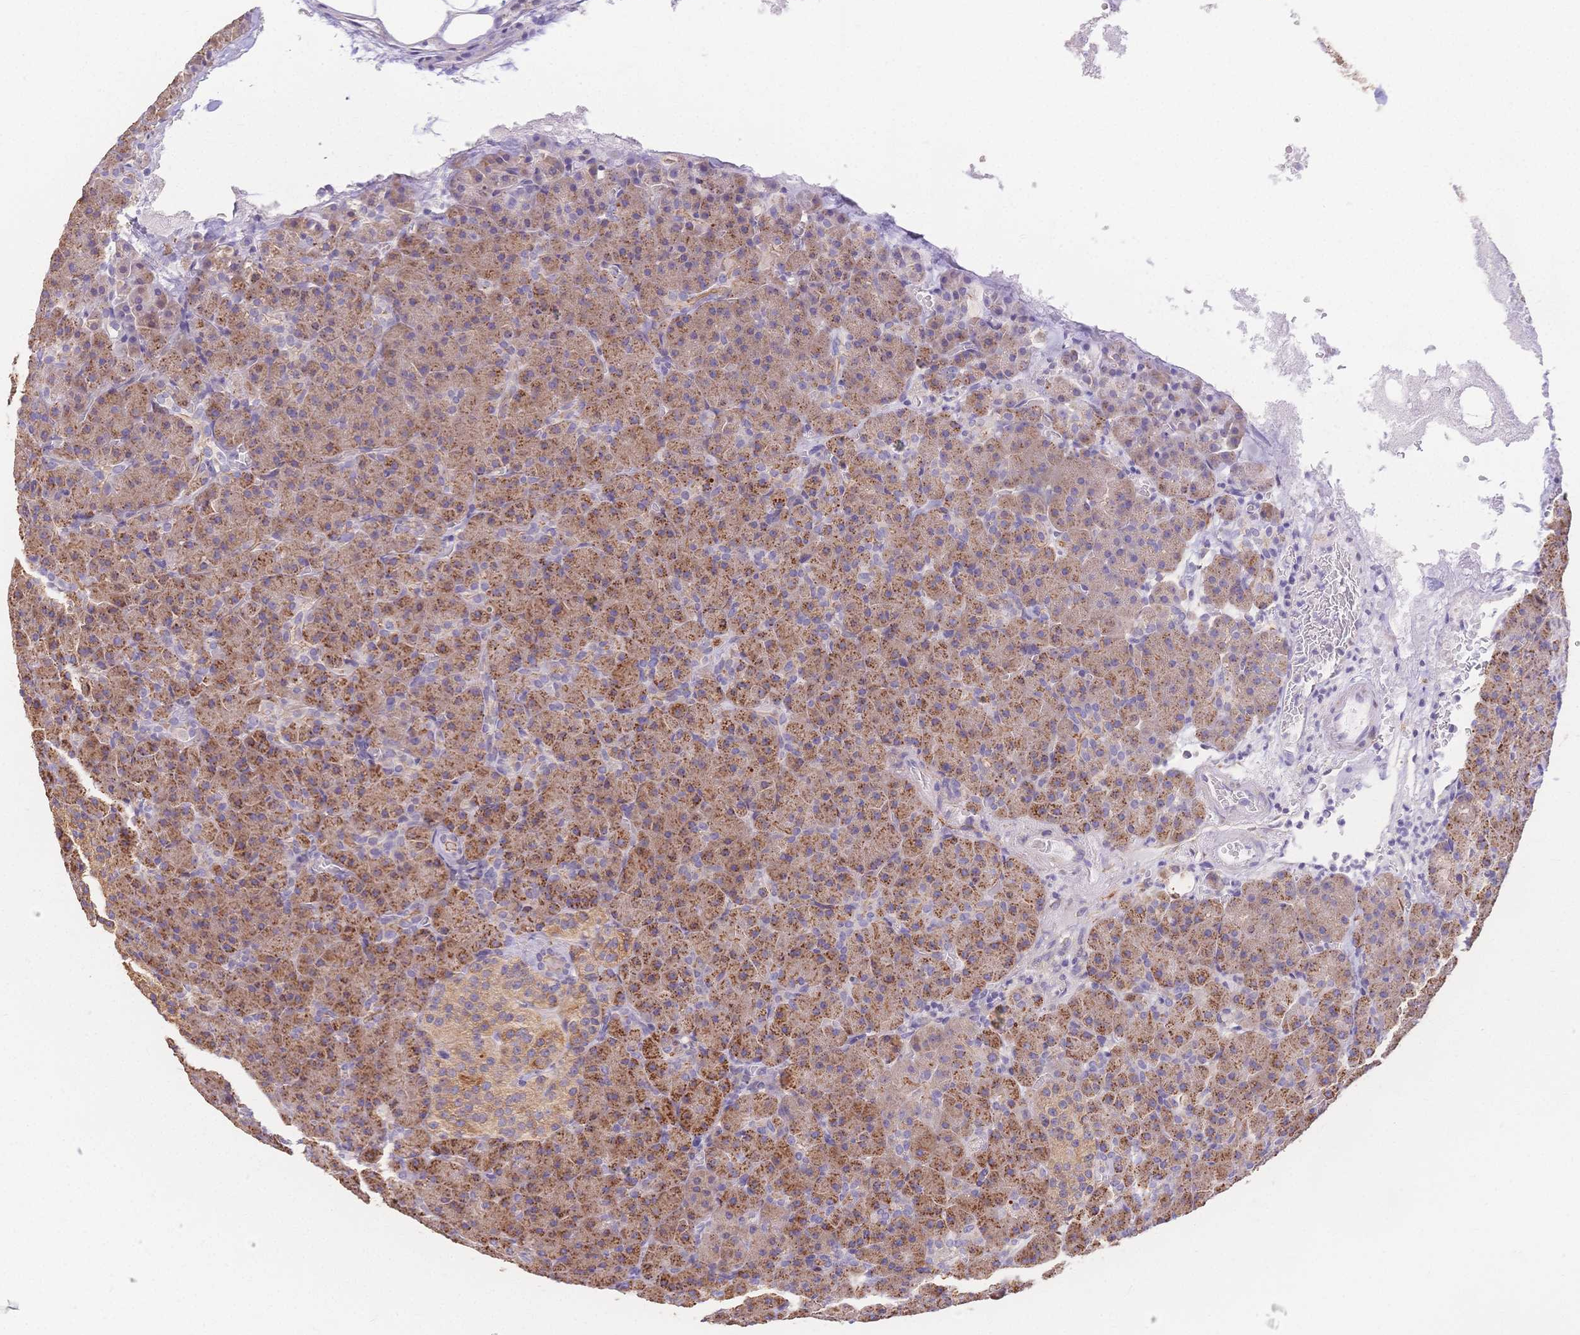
{"staining": {"intensity": "moderate", "quantity": ">75%", "location": "cytoplasmic/membranous"}, "tissue": "pancreas", "cell_type": "Exocrine glandular cells", "image_type": "normal", "snomed": [{"axis": "morphology", "description": "Normal tissue, NOS"}, {"axis": "topography", "description": "Pancreas"}], "caption": "An image showing moderate cytoplasmic/membranous expression in approximately >75% of exocrine glandular cells in unremarkable pancreas, as visualized by brown immunohistochemical staining.", "gene": "HS3ST5", "patient": {"sex": "female", "age": 74}}